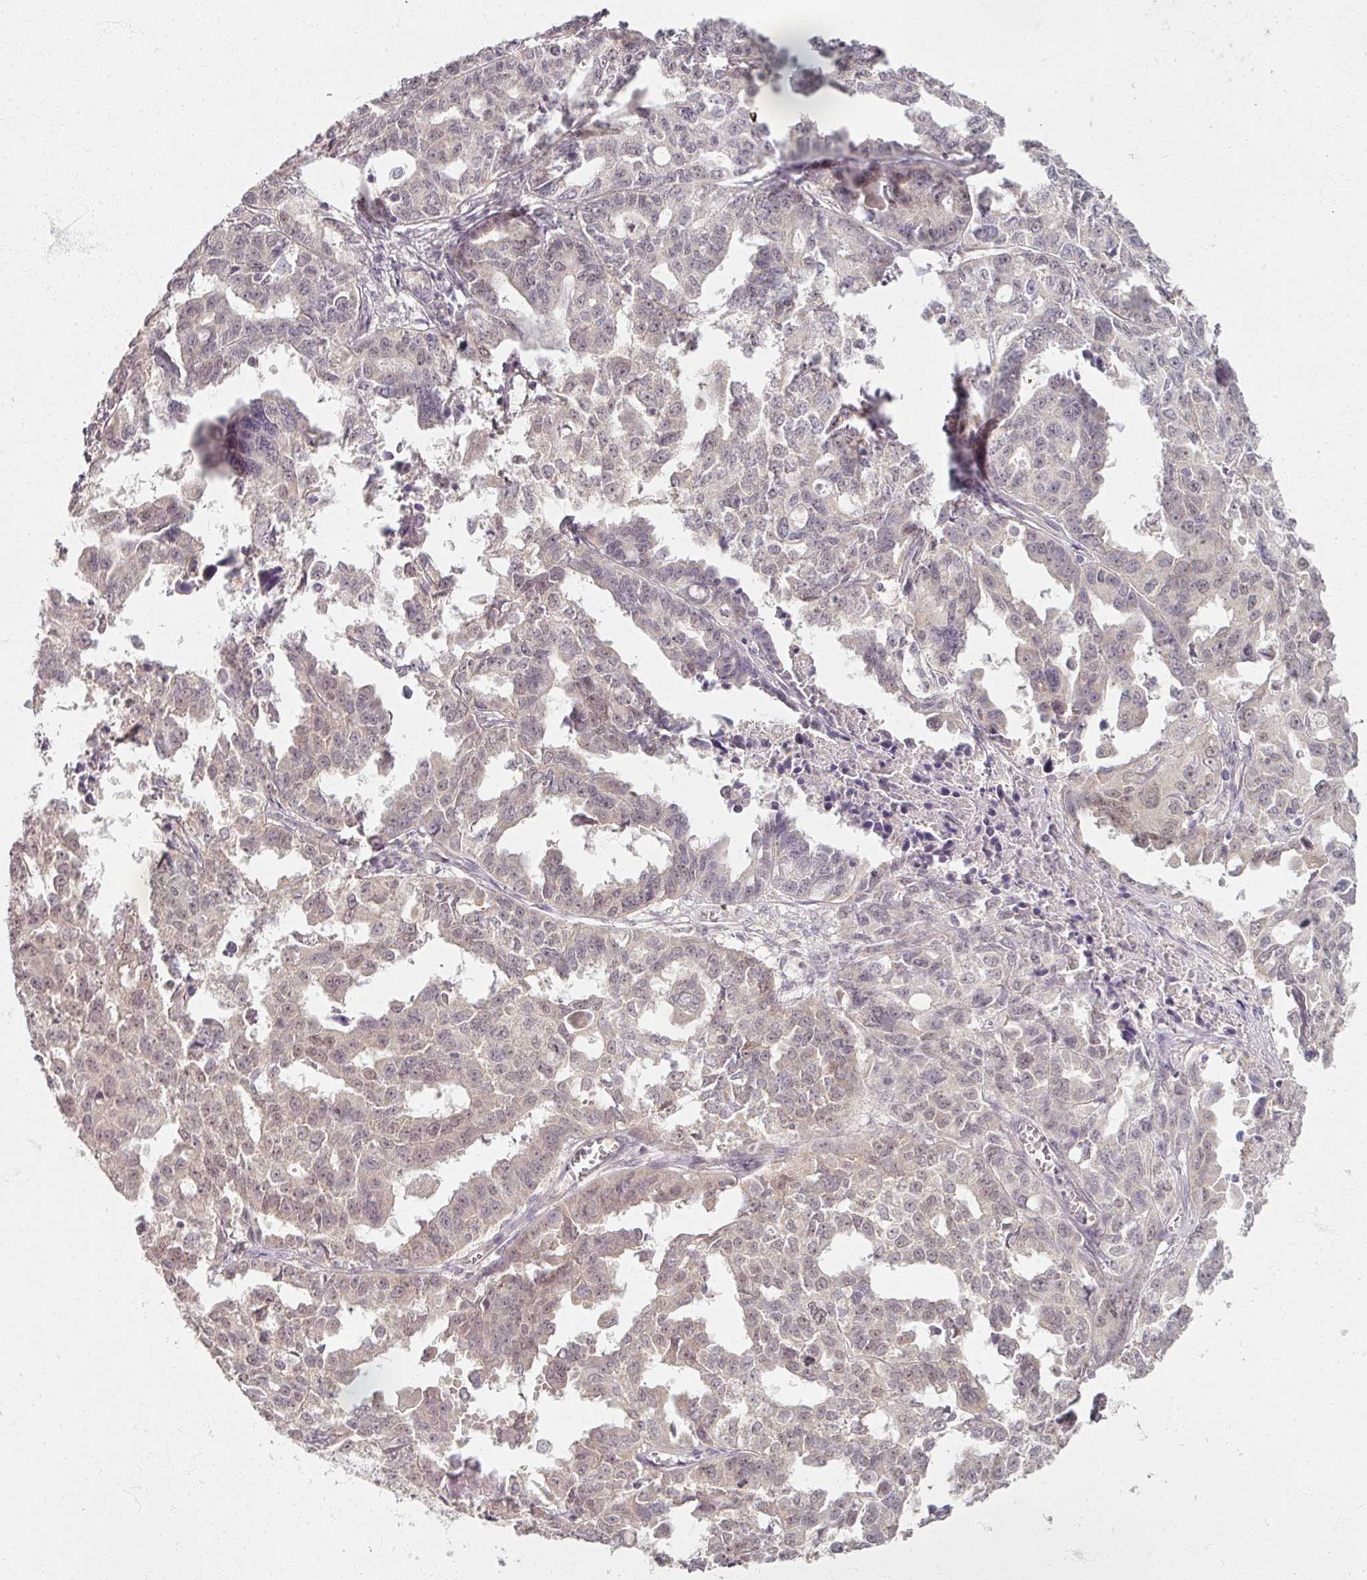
{"staining": {"intensity": "weak", "quantity": "<25%", "location": "nuclear"}, "tissue": "ovarian cancer", "cell_type": "Tumor cells", "image_type": "cancer", "snomed": [{"axis": "morphology", "description": "Adenocarcinoma, NOS"}, {"axis": "morphology", "description": "Carcinoma, endometroid"}, {"axis": "topography", "description": "Ovary"}], "caption": "IHC micrograph of human endometroid carcinoma (ovarian) stained for a protein (brown), which shows no expression in tumor cells.", "gene": "SOX11", "patient": {"sex": "female", "age": 72}}